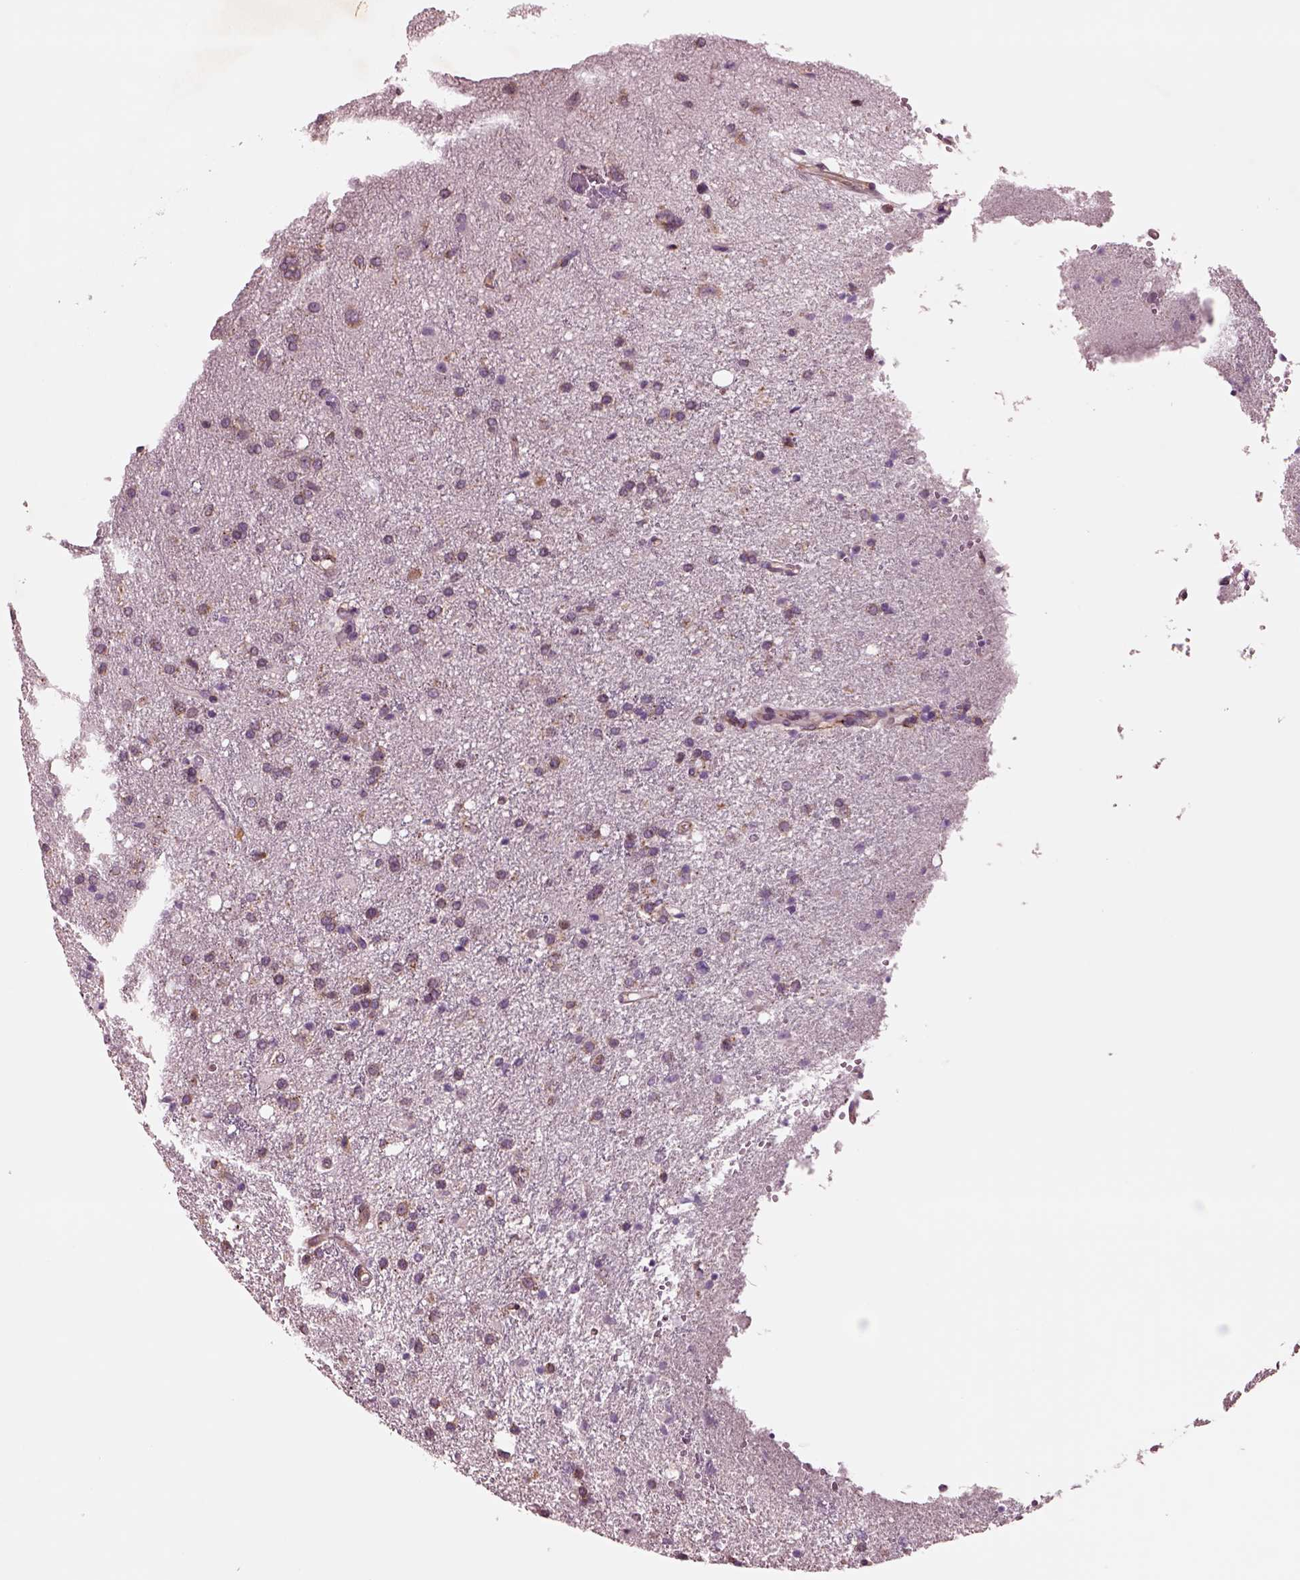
{"staining": {"intensity": "weak", "quantity": ">75%", "location": "cytoplasmic/membranous"}, "tissue": "glioma", "cell_type": "Tumor cells", "image_type": "cancer", "snomed": [{"axis": "morphology", "description": "Glioma, malignant, Low grade"}, {"axis": "topography", "description": "Brain"}], "caption": "Immunohistochemistry (IHC) photomicrograph of neoplastic tissue: human glioma stained using immunohistochemistry exhibits low levels of weak protein expression localized specifically in the cytoplasmic/membranous of tumor cells, appearing as a cytoplasmic/membranous brown color.", "gene": "SEC23A", "patient": {"sex": "female", "age": 58}}